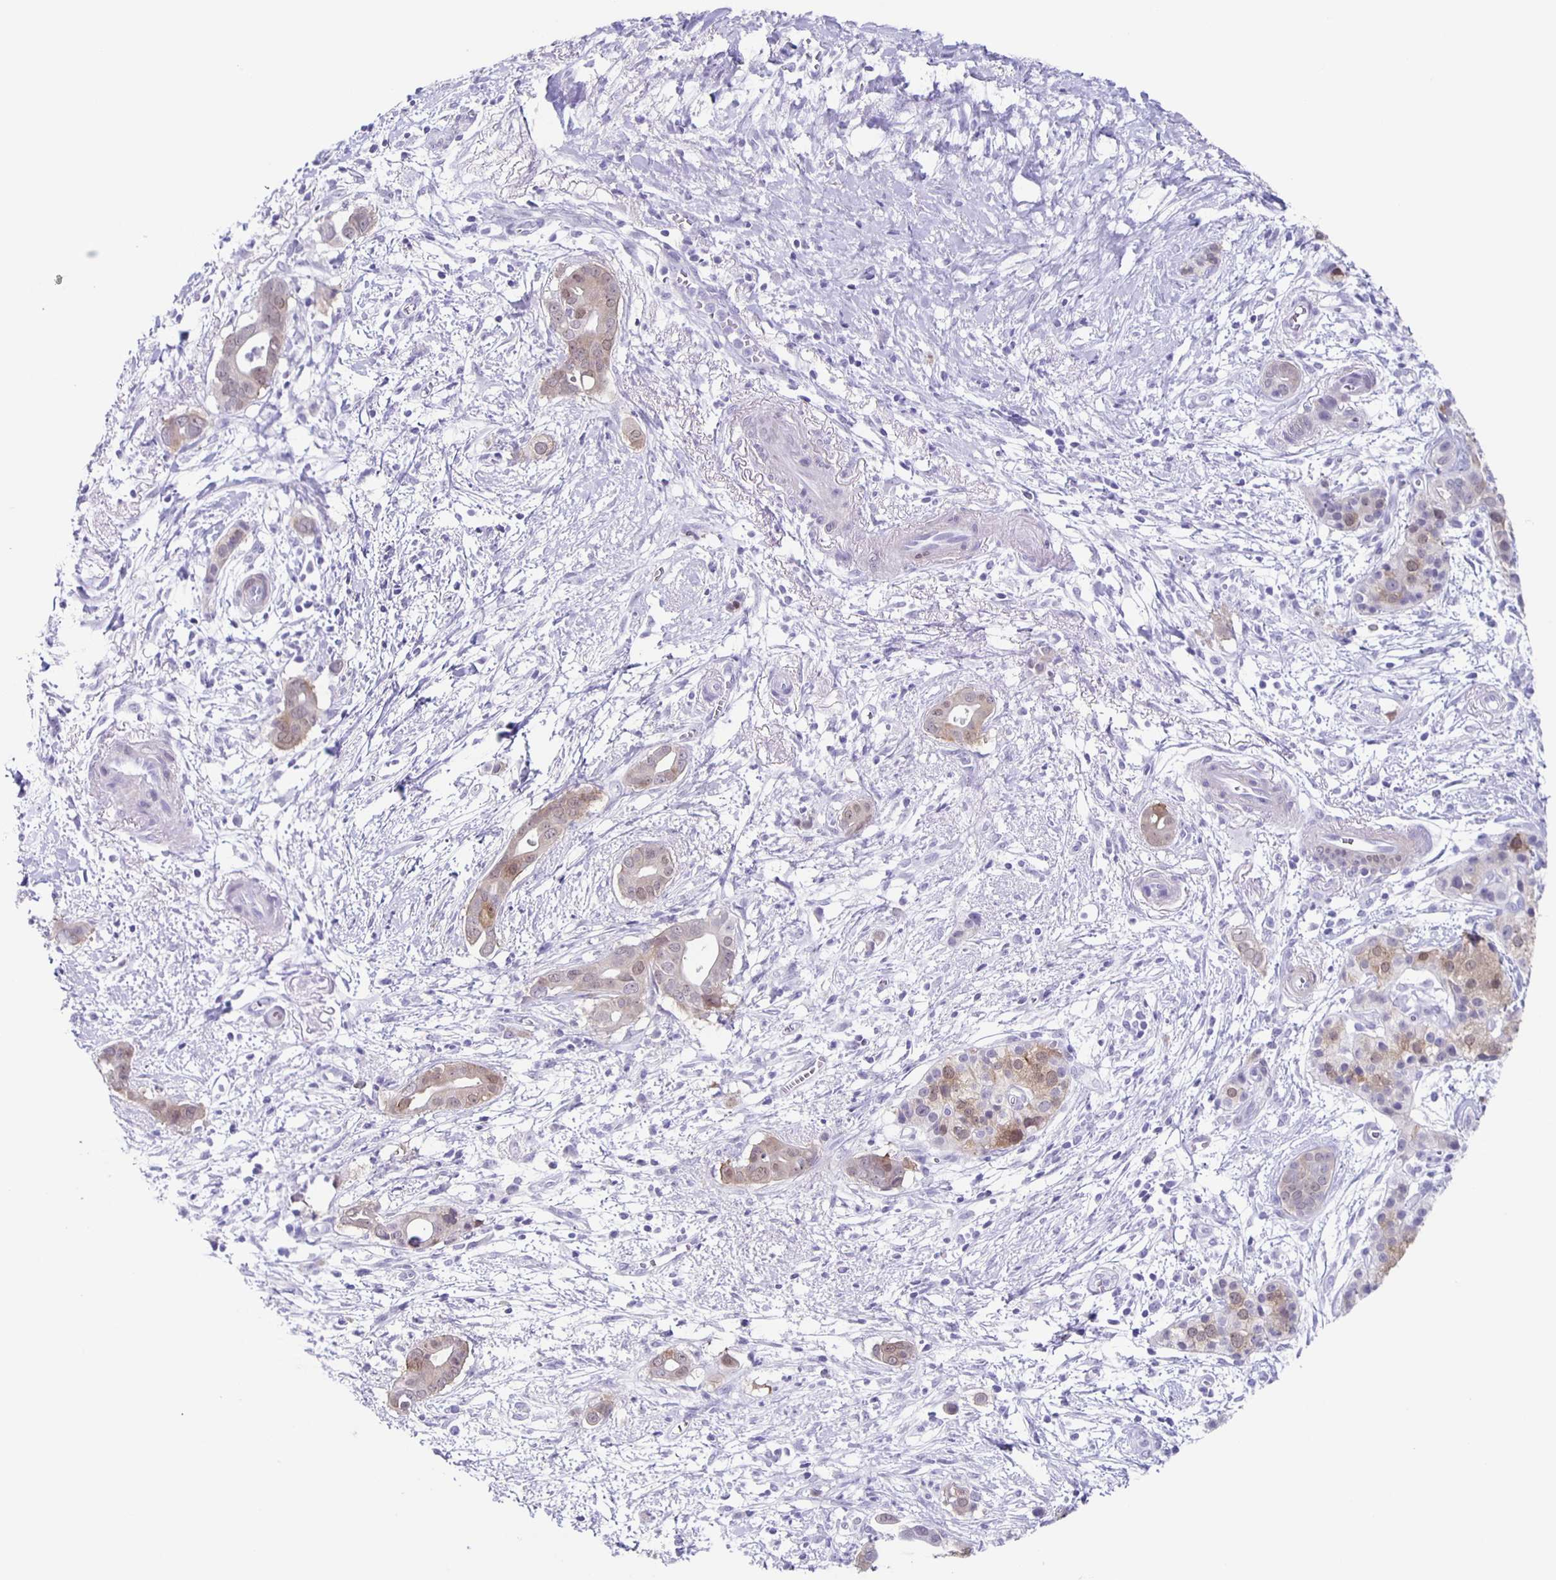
{"staining": {"intensity": "weak", "quantity": "25%-75%", "location": "cytoplasmic/membranous,nuclear"}, "tissue": "pancreatic cancer", "cell_type": "Tumor cells", "image_type": "cancer", "snomed": [{"axis": "morphology", "description": "Adenocarcinoma, NOS"}, {"axis": "topography", "description": "Pancreas"}], "caption": "Human pancreatic cancer stained for a protein (brown) exhibits weak cytoplasmic/membranous and nuclear positive positivity in approximately 25%-75% of tumor cells.", "gene": "TPPP", "patient": {"sex": "male", "age": 61}}